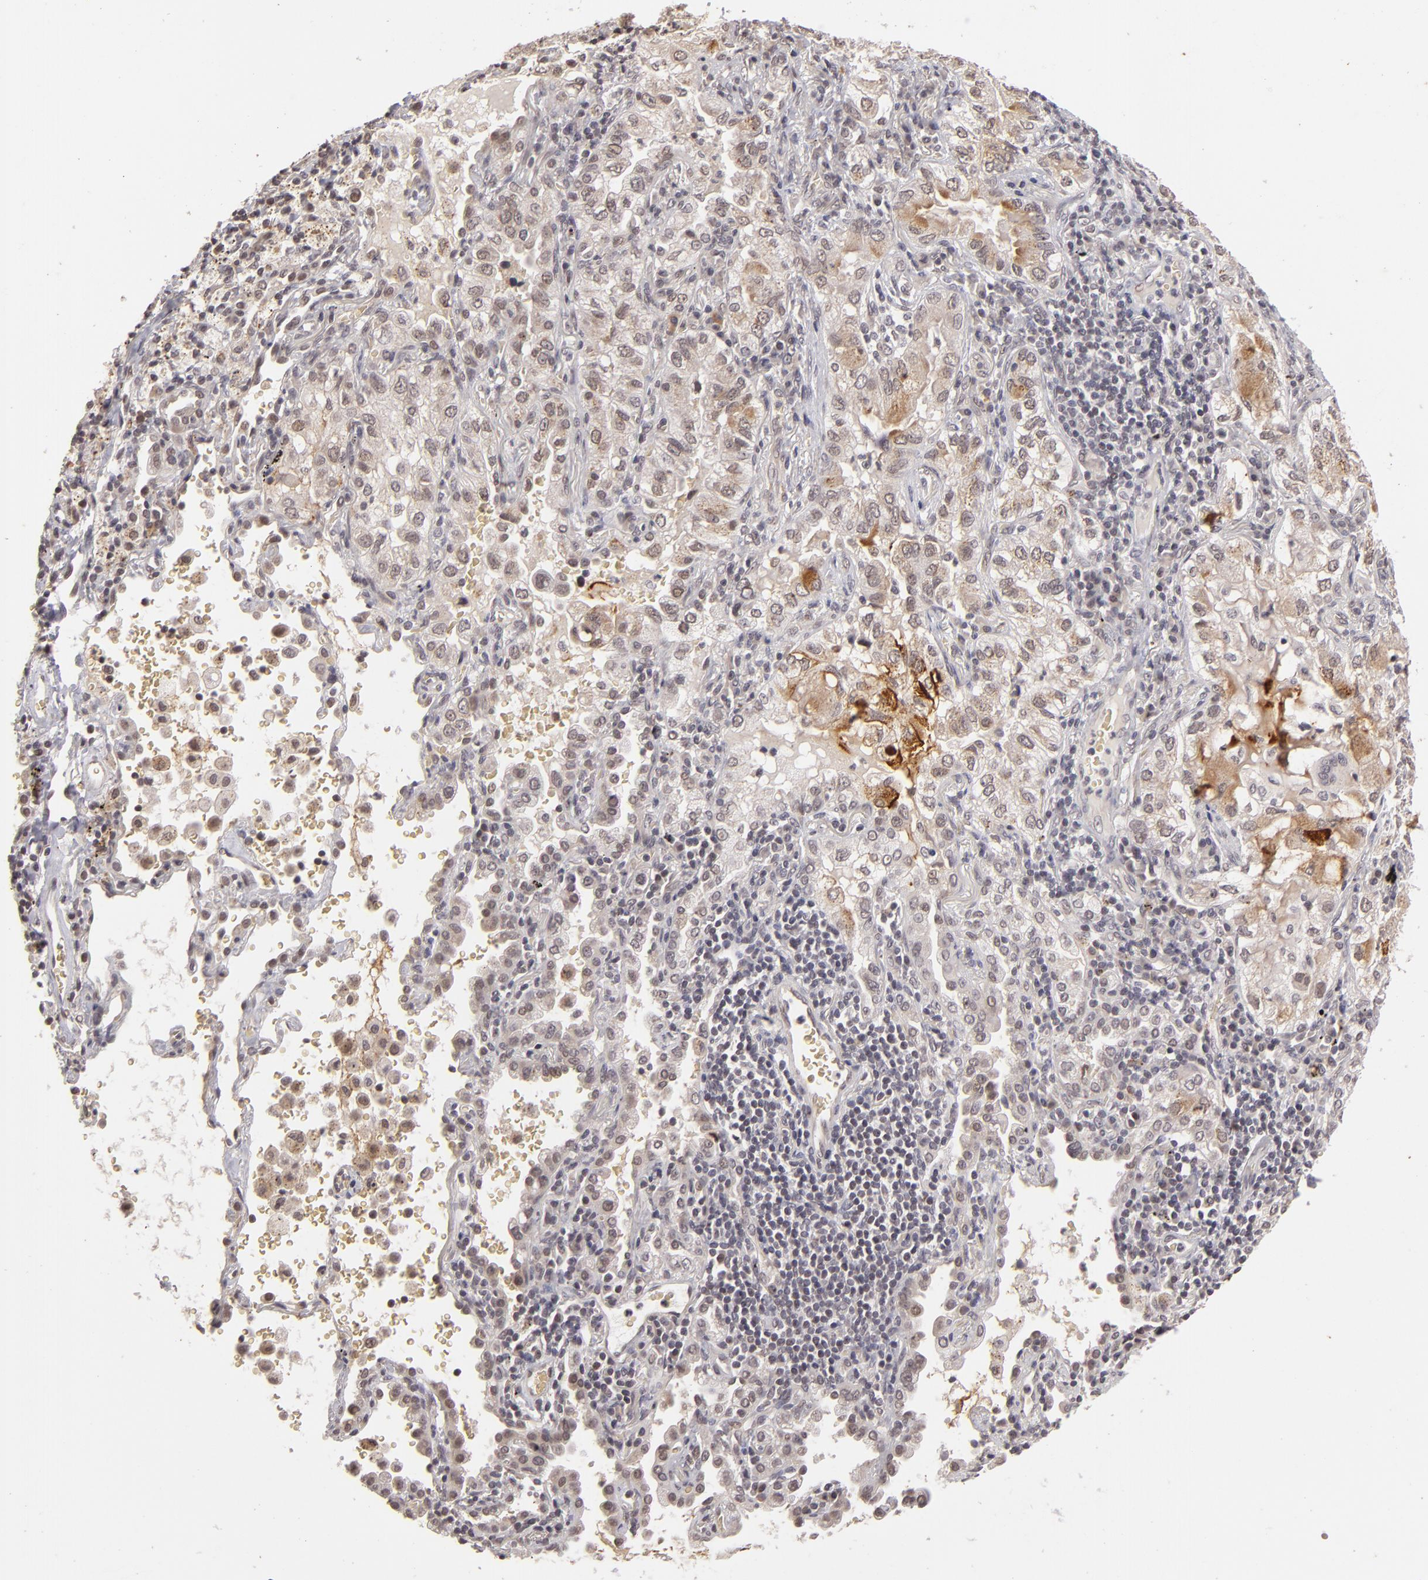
{"staining": {"intensity": "moderate", "quantity": "25%-75%", "location": "cytoplasmic/membranous"}, "tissue": "lung cancer", "cell_type": "Tumor cells", "image_type": "cancer", "snomed": [{"axis": "morphology", "description": "Adenocarcinoma, NOS"}, {"axis": "topography", "description": "Lung"}], "caption": "Immunohistochemical staining of human adenocarcinoma (lung) demonstrates moderate cytoplasmic/membranous protein expression in approximately 25%-75% of tumor cells. Immunohistochemistry stains the protein of interest in brown and the nuclei are stained blue.", "gene": "DFFA", "patient": {"sex": "female", "age": 50}}